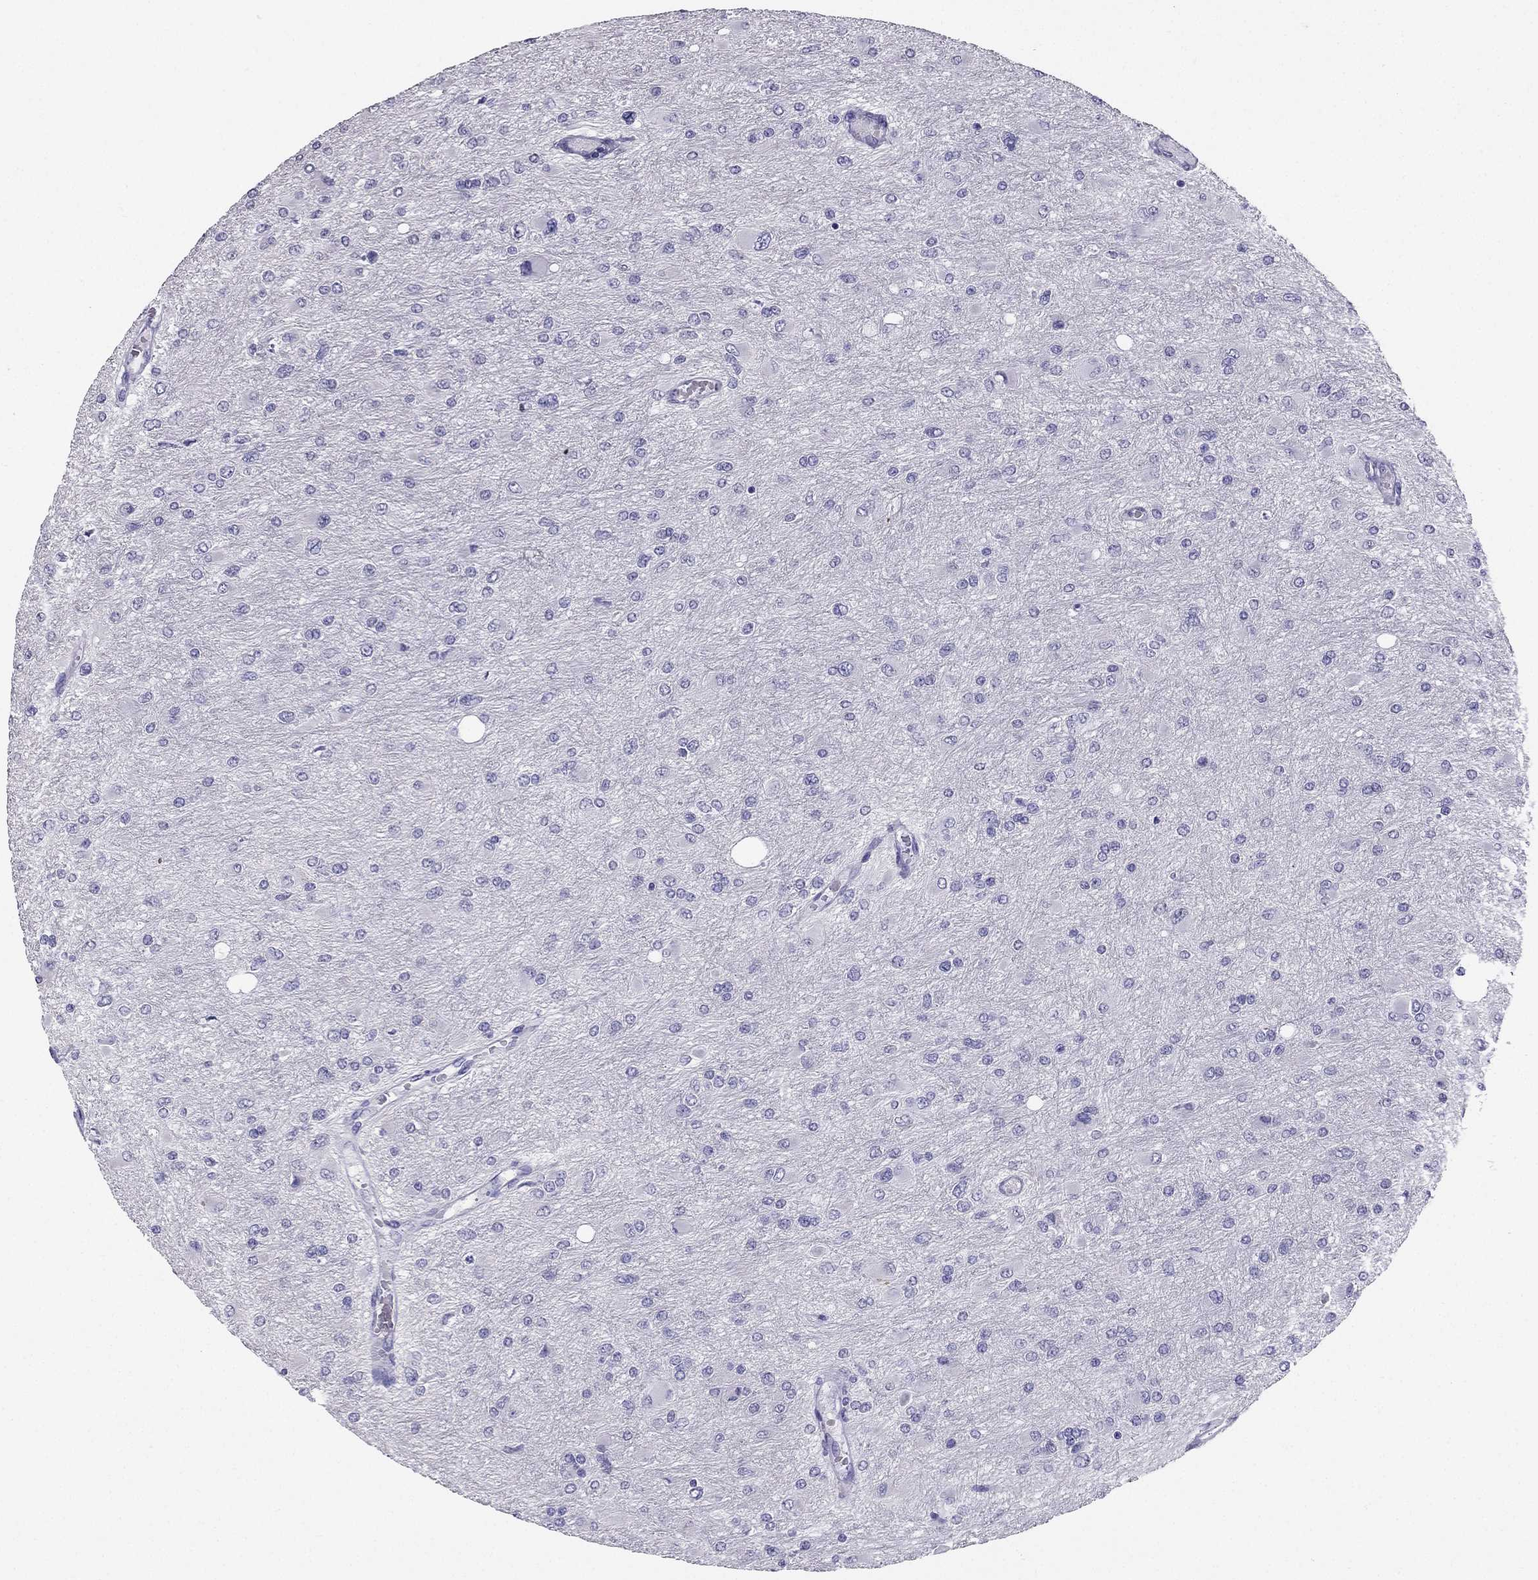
{"staining": {"intensity": "negative", "quantity": "none", "location": "none"}, "tissue": "glioma", "cell_type": "Tumor cells", "image_type": "cancer", "snomed": [{"axis": "morphology", "description": "Glioma, malignant, High grade"}, {"axis": "topography", "description": "Cerebral cortex"}], "caption": "A high-resolution image shows IHC staining of malignant glioma (high-grade), which demonstrates no significant staining in tumor cells.", "gene": "ARID3A", "patient": {"sex": "female", "age": 36}}